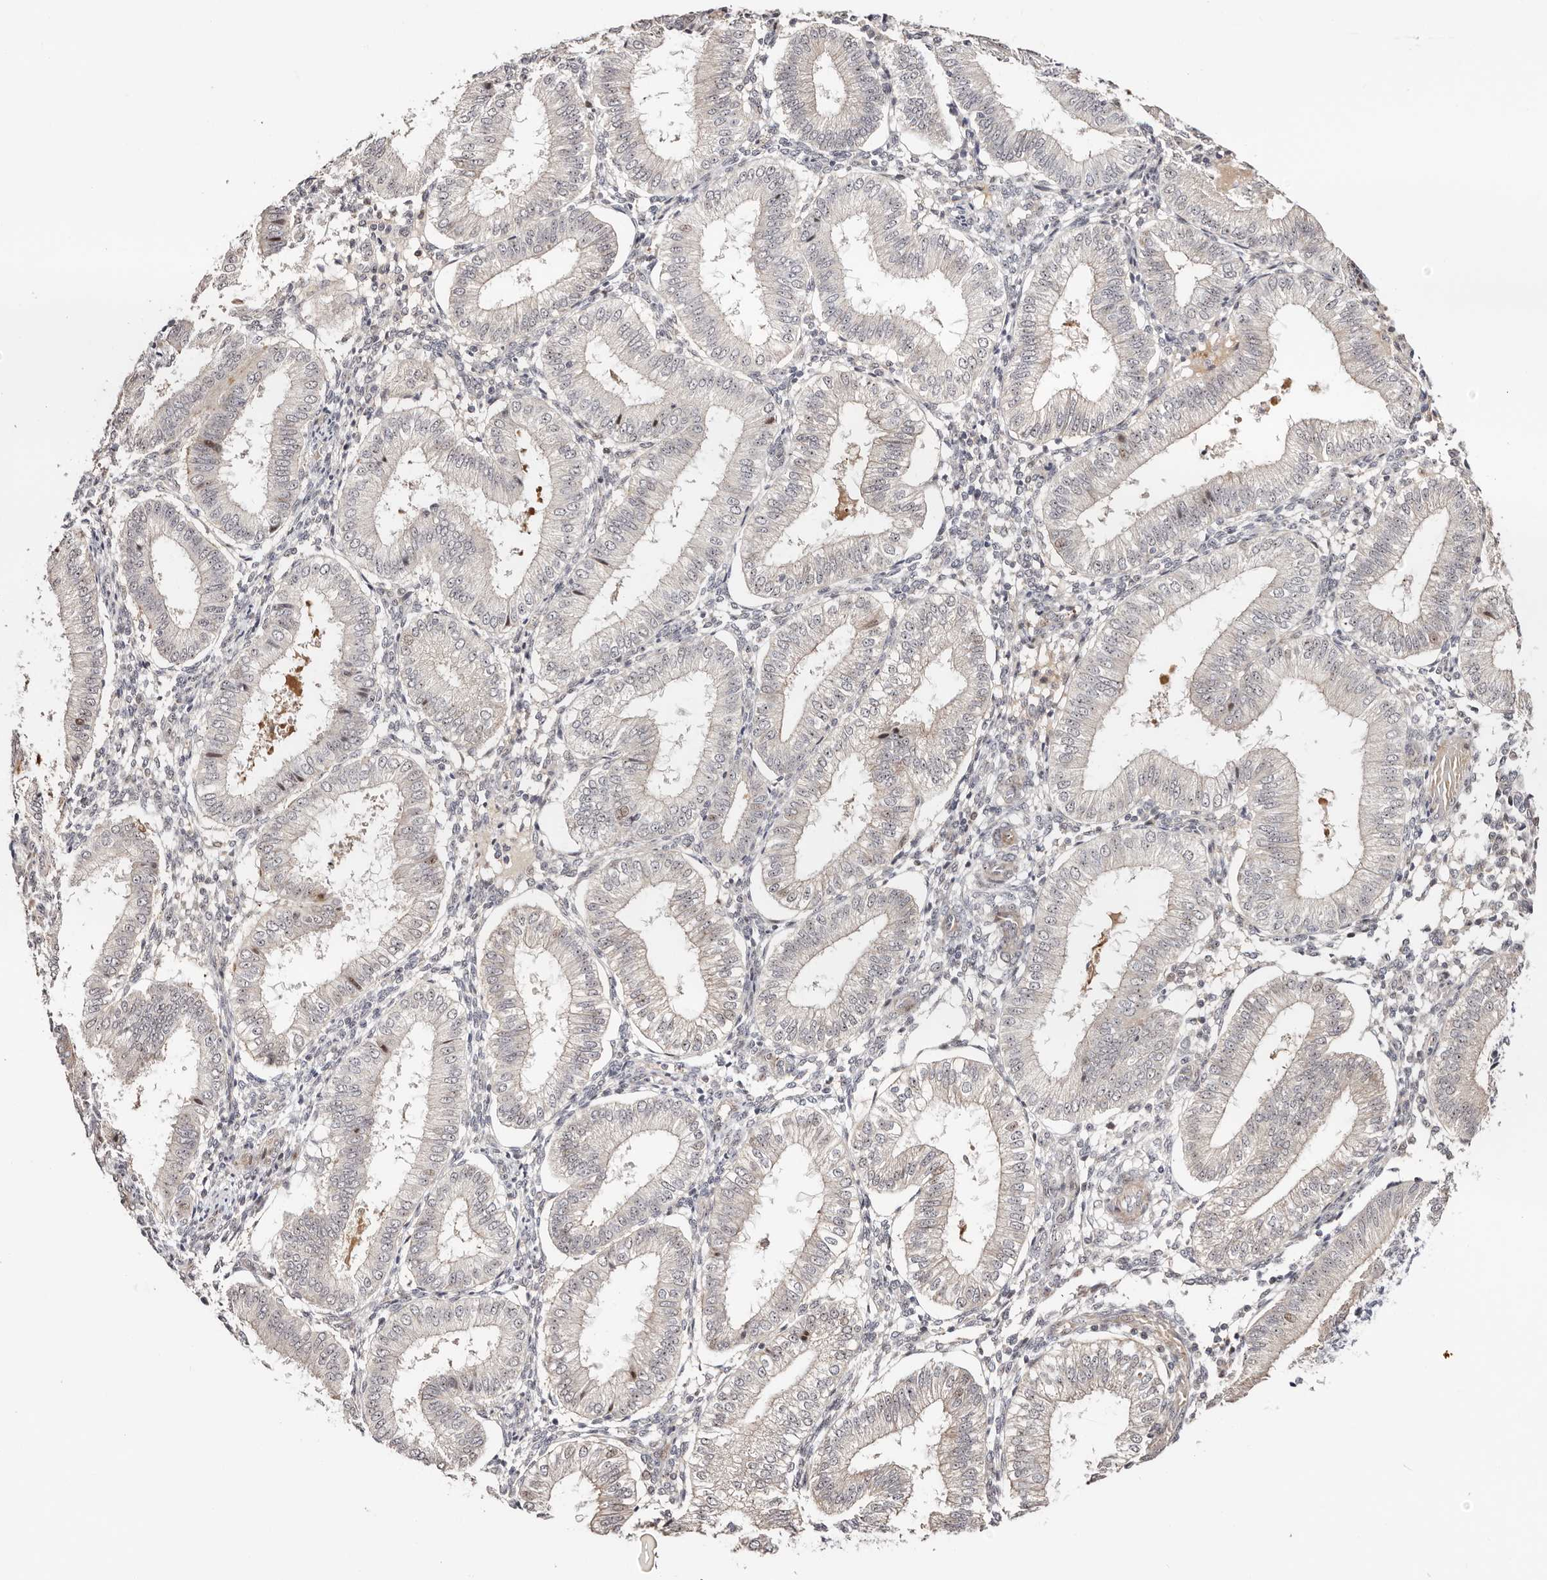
{"staining": {"intensity": "weak", "quantity": "<25%", "location": "nuclear"}, "tissue": "endometrium", "cell_type": "Cells in endometrial stroma", "image_type": "normal", "snomed": [{"axis": "morphology", "description": "Normal tissue, NOS"}, {"axis": "topography", "description": "Endometrium"}], "caption": "Immunohistochemical staining of benign endometrium exhibits no significant positivity in cells in endometrial stroma. (Brightfield microscopy of DAB (3,3'-diaminobenzidine) immunohistochemistry at high magnification).", "gene": "ODF2L", "patient": {"sex": "female", "age": 39}}